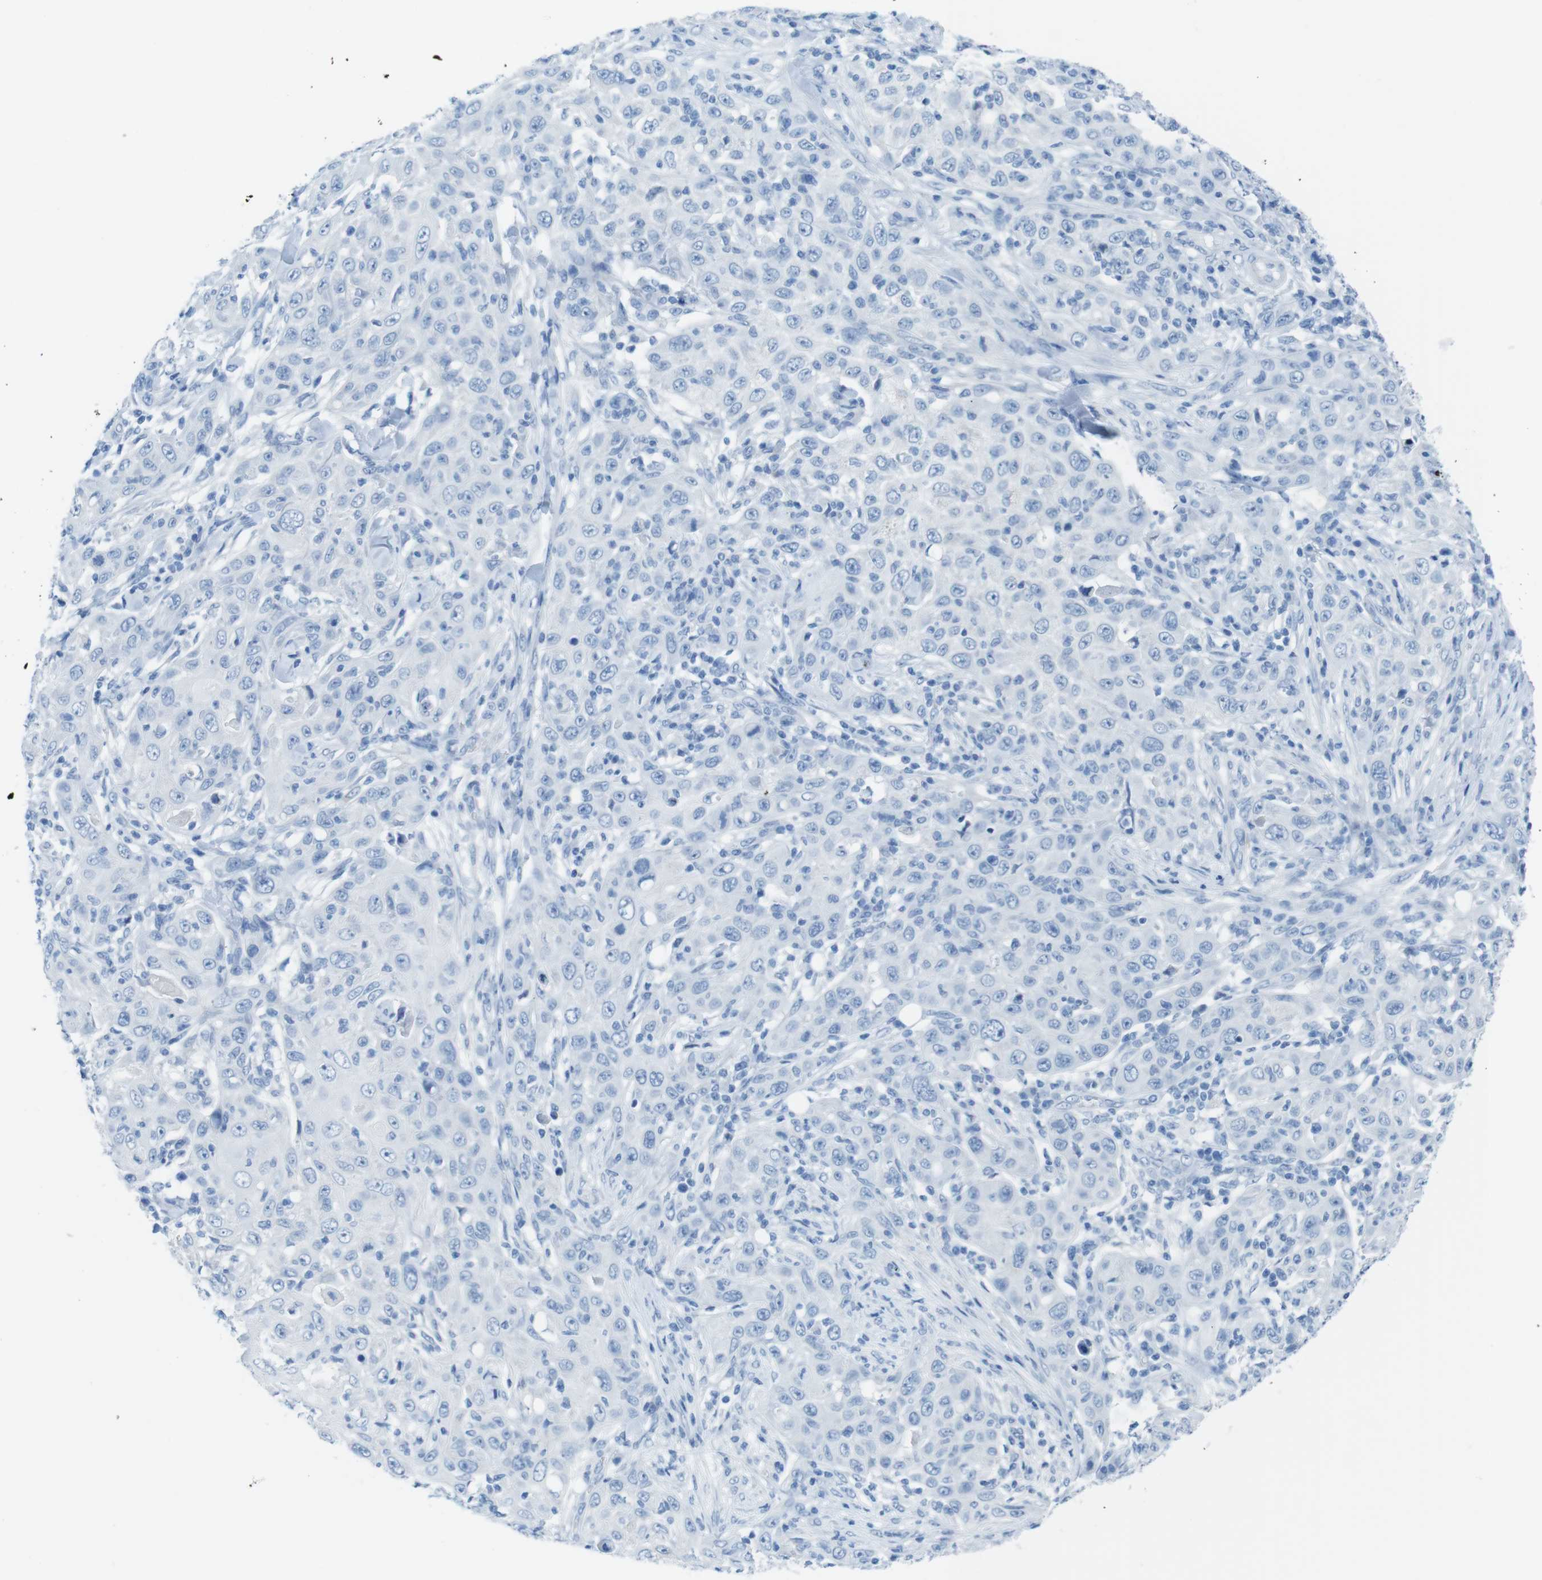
{"staining": {"intensity": "negative", "quantity": "none", "location": "none"}, "tissue": "skin cancer", "cell_type": "Tumor cells", "image_type": "cancer", "snomed": [{"axis": "morphology", "description": "Squamous cell carcinoma, NOS"}, {"axis": "topography", "description": "Skin"}], "caption": "Photomicrograph shows no protein expression in tumor cells of skin cancer tissue.", "gene": "GAP43", "patient": {"sex": "female", "age": 88}}